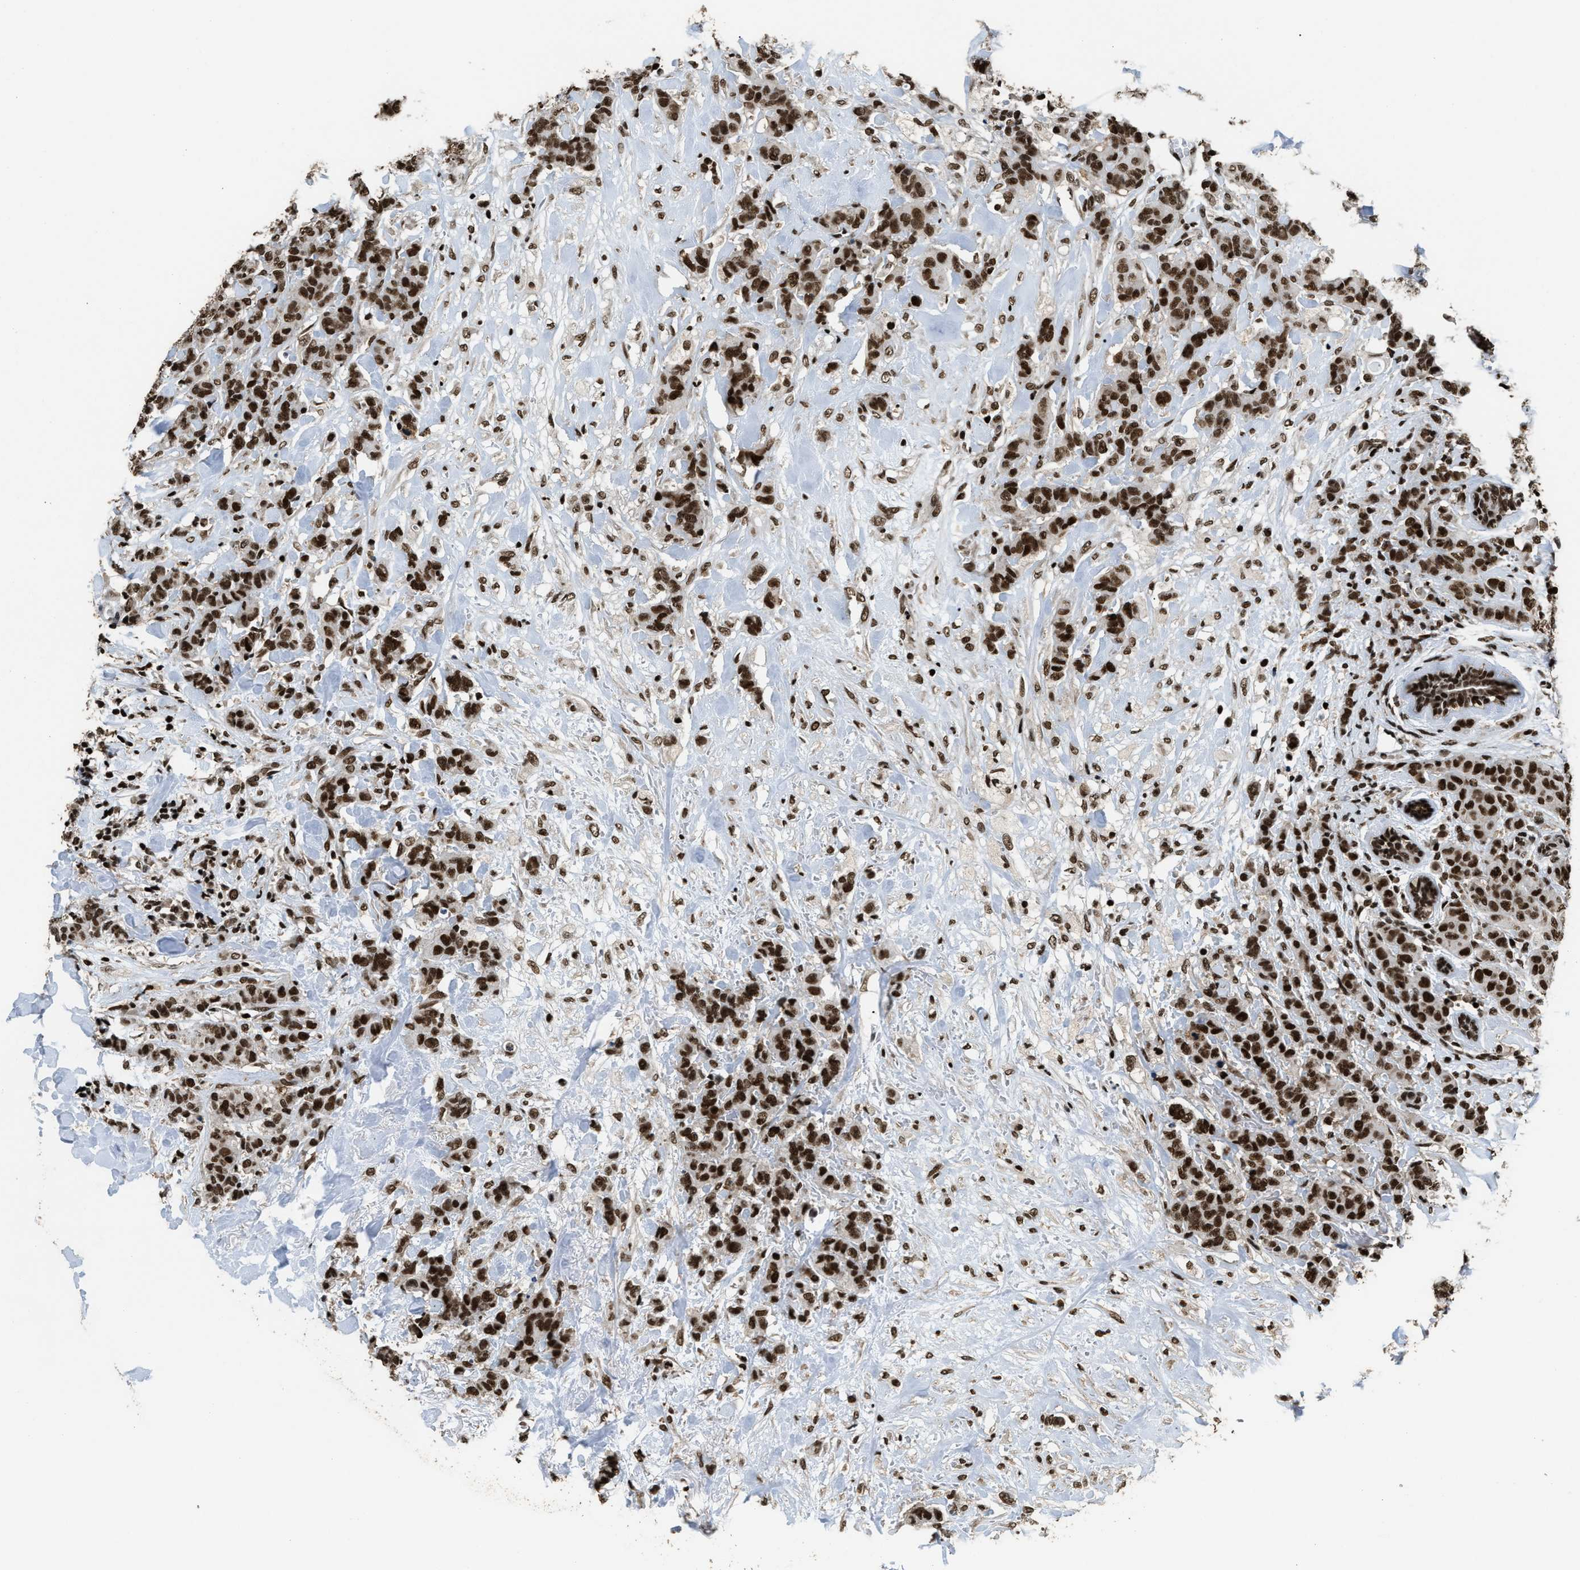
{"staining": {"intensity": "strong", "quantity": ">75%", "location": "nuclear"}, "tissue": "breast cancer", "cell_type": "Tumor cells", "image_type": "cancer", "snomed": [{"axis": "morphology", "description": "Normal tissue, NOS"}, {"axis": "morphology", "description": "Duct carcinoma"}, {"axis": "topography", "description": "Breast"}], "caption": "Immunohistochemical staining of breast cancer (infiltrating ductal carcinoma) displays high levels of strong nuclear protein staining in about >75% of tumor cells.", "gene": "RAD21", "patient": {"sex": "female", "age": 40}}